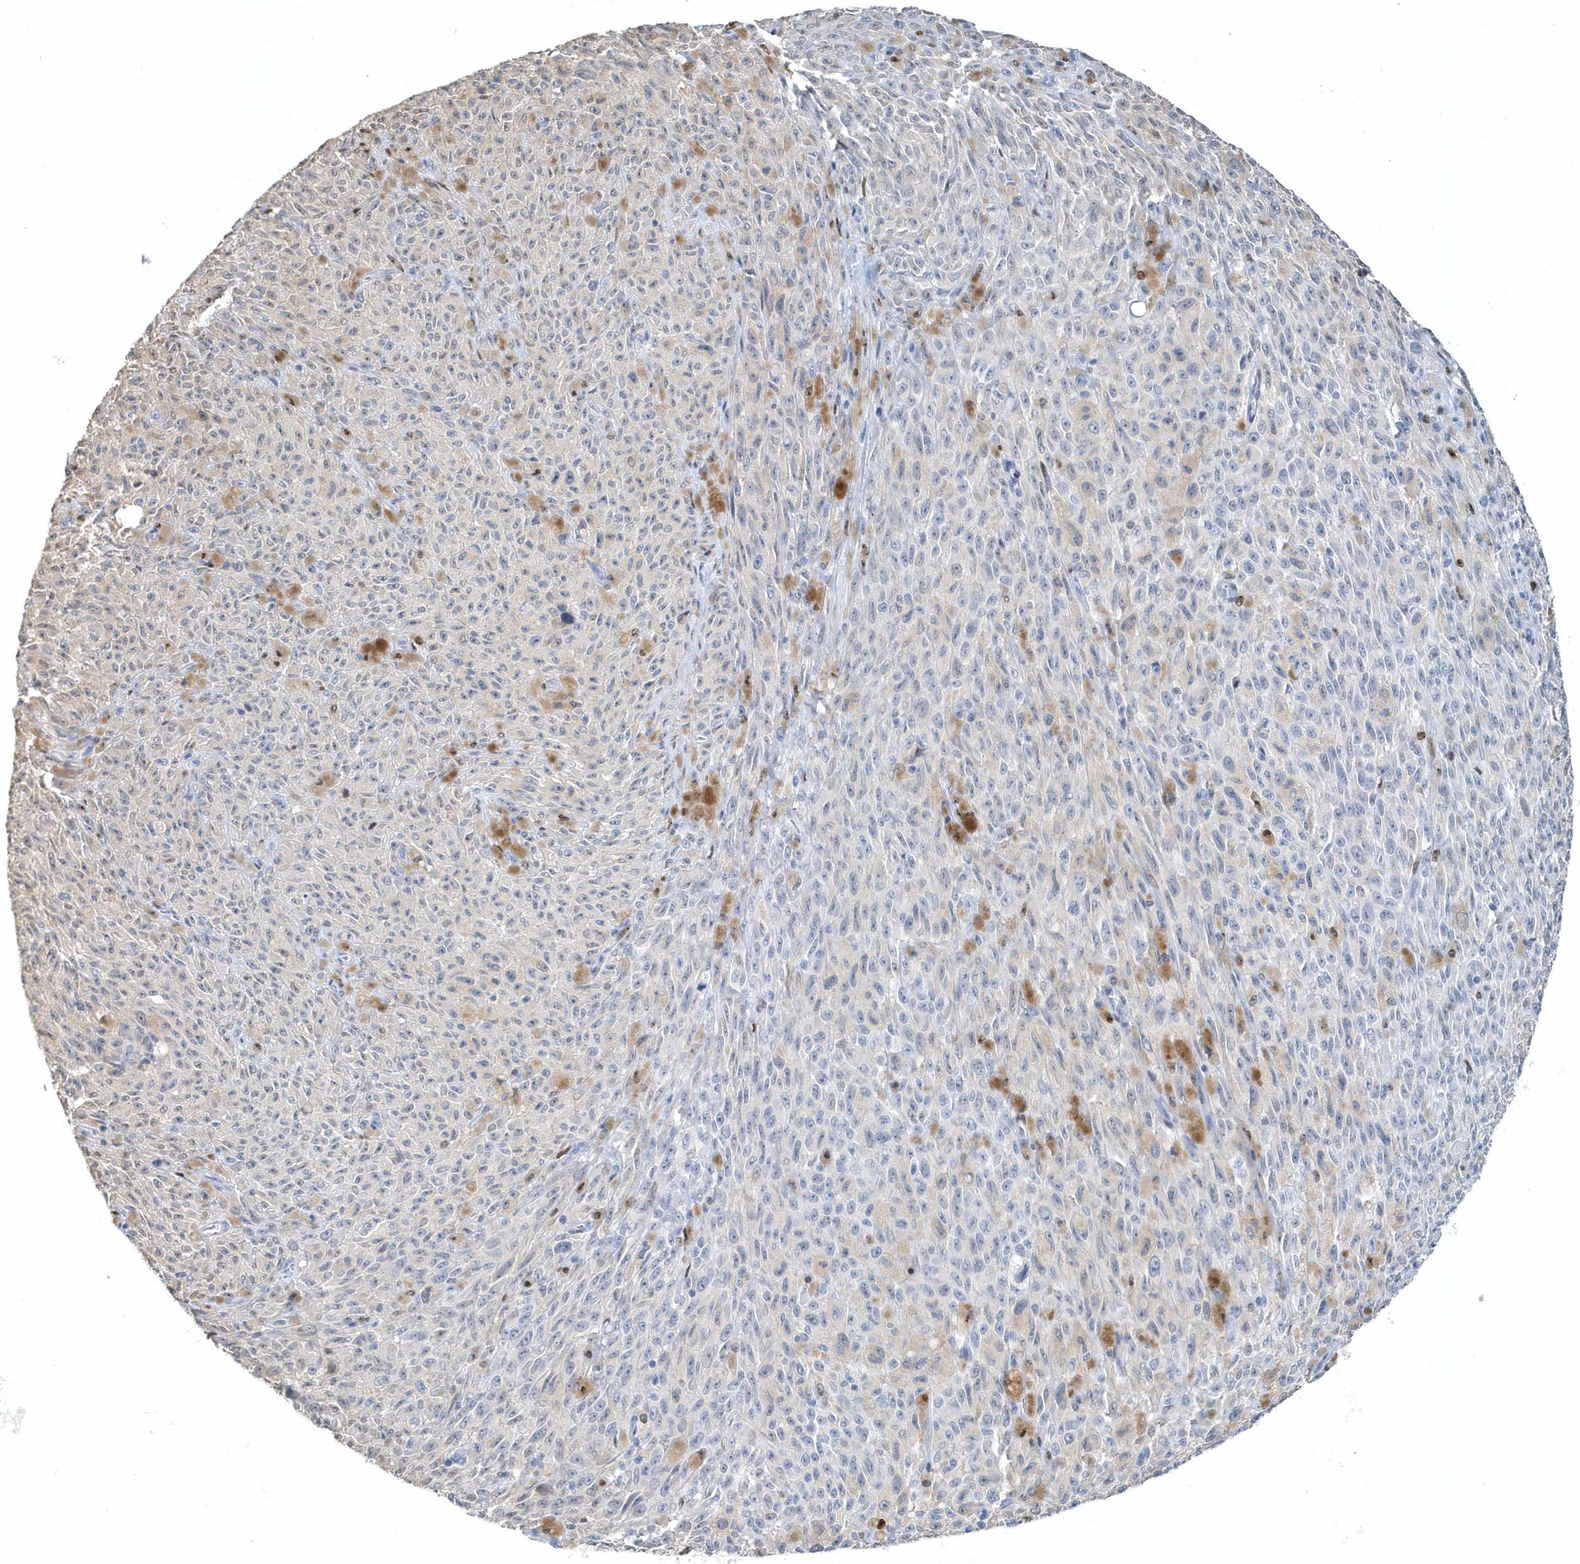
{"staining": {"intensity": "negative", "quantity": "none", "location": "none"}, "tissue": "melanoma", "cell_type": "Tumor cells", "image_type": "cancer", "snomed": [{"axis": "morphology", "description": "Malignant melanoma, NOS"}, {"axis": "topography", "description": "Skin"}], "caption": "Tumor cells are negative for protein expression in human melanoma.", "gene": "MACROH2A2", "patient": {"sex": "female", "age": 82}}